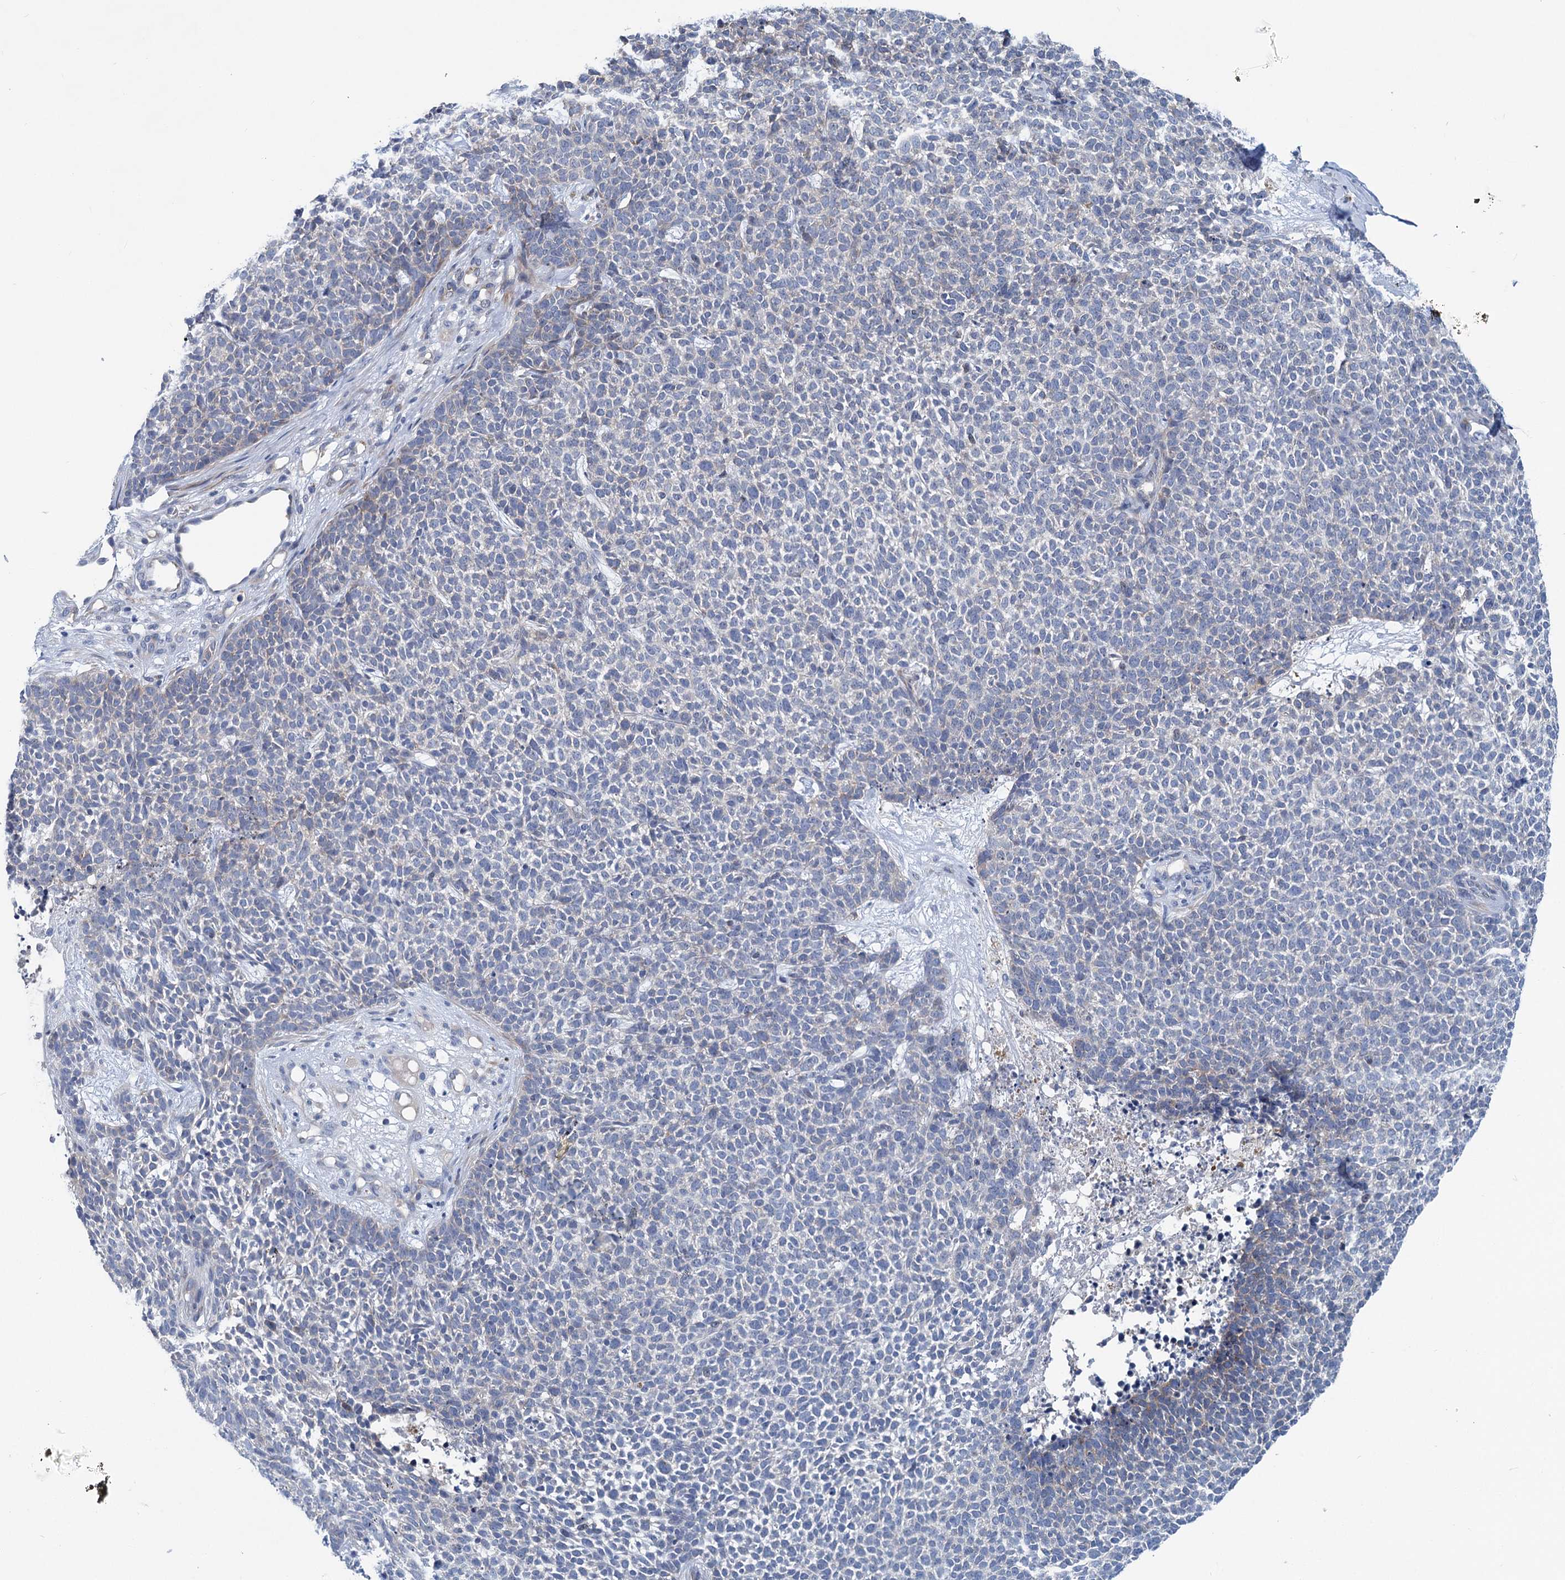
{"staining": {"intensity": "weak", "quantity": "<25%", "location": "cytoplasmic/membranous"}, "tissue": "skin cancer", "cell_type": "Tumor cells", "image_type": "cancer", "snomed": [{"axis": "morphology", "description": "Basal cell carcinoma"}, {"axis": "topography", "description": "Skin"}], "caption": "Immunohistochemistry of basal cell carcinoma (skin) shows no staining in tumor cells.", "gene": "CHDH", "patient": {"sex": "female", "age": 84}}